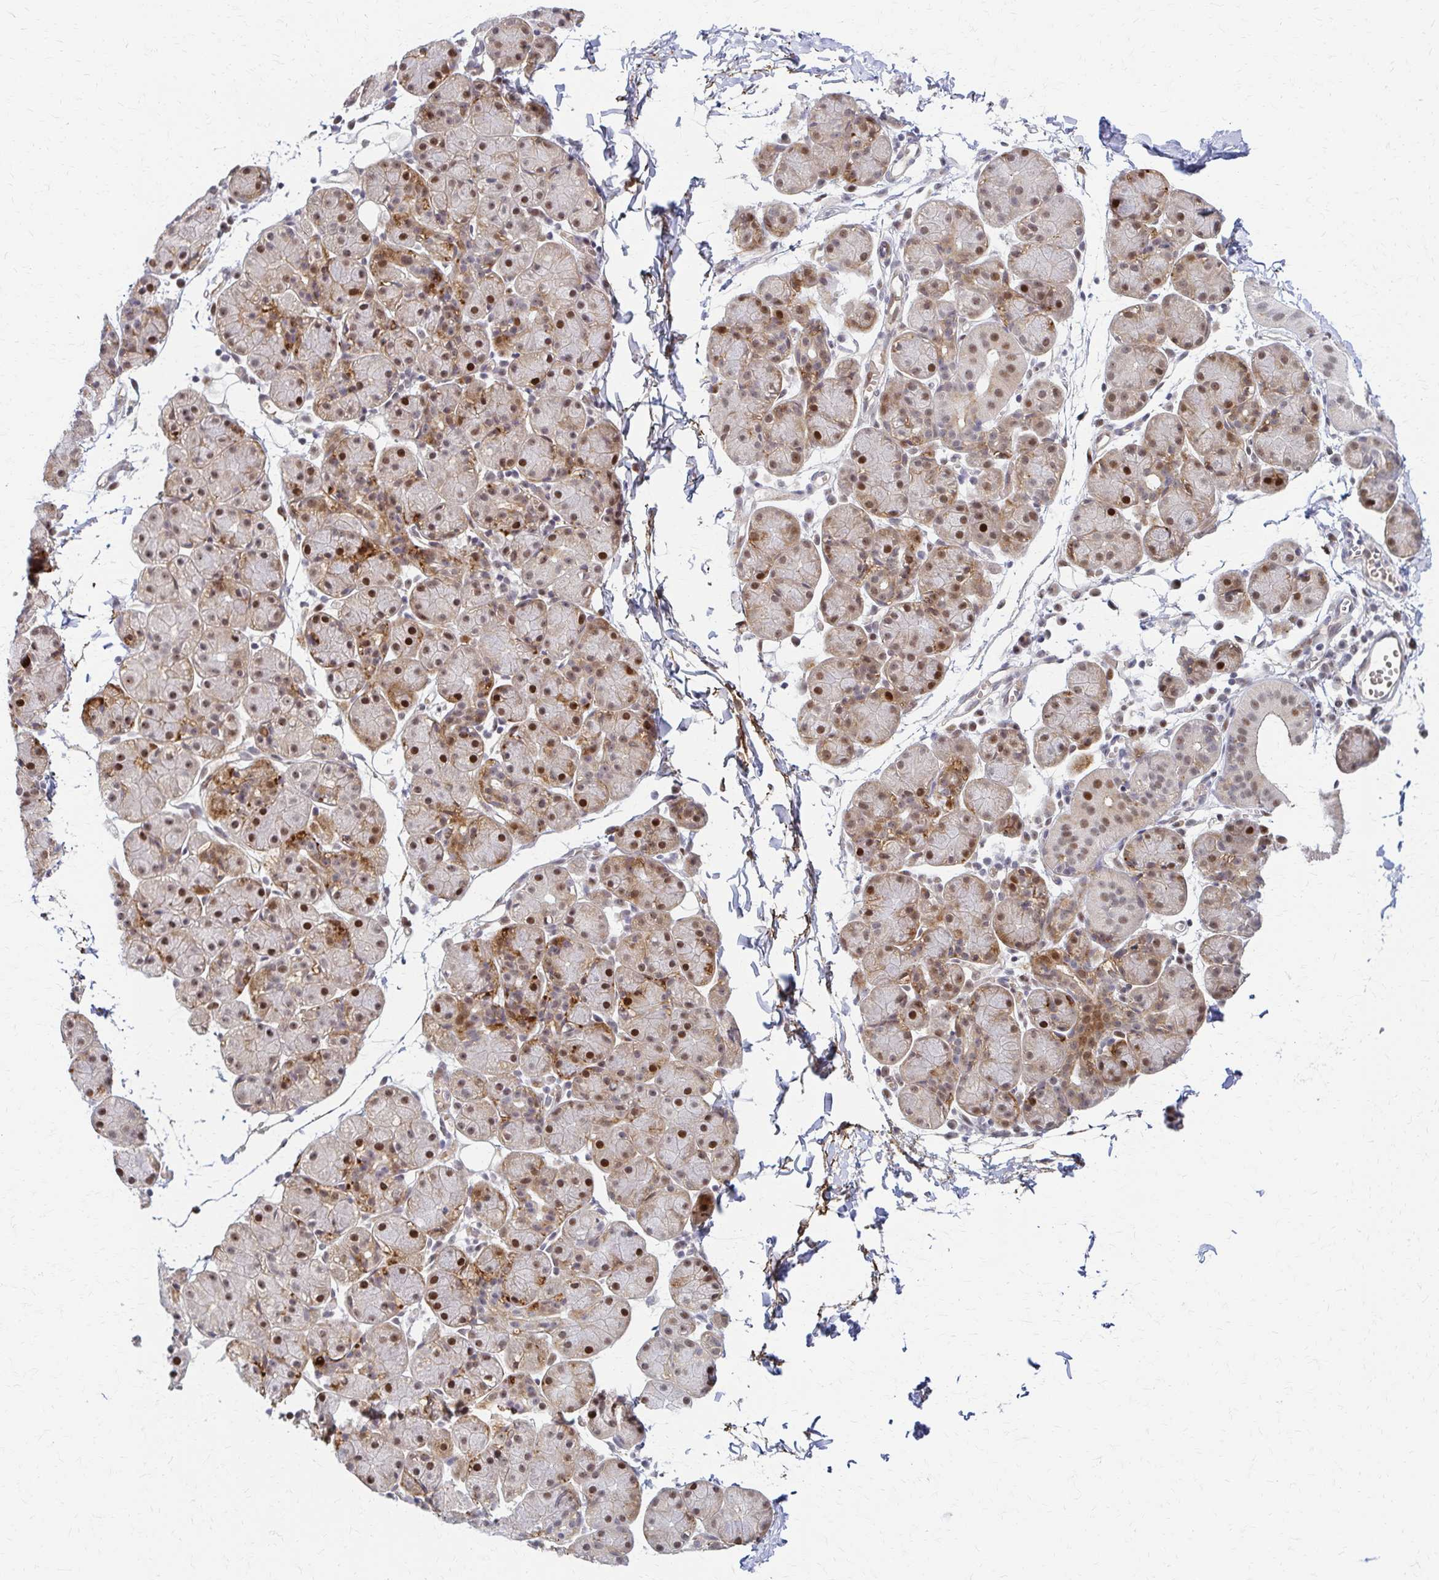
{"staining": {"intensity": "moderate", "quantity": "25%-75%", "location": "nuclear"}, "tissue": "salivary gland", "cell_type": "Glandular cells", "image_type": "normal", "snomed": [{"axis": "morphology", "description": "Normal tissue, NOS"}, {"axis": "morphology", "description": "Inflammation, NOS"}, {"axis": "topography", "description": "Lymph node"}, {"axis": "topography", "description": "Salivary gland"}], "caption": "Immunohistochemistry (DAB (3,3'-diaminobenzidine)) staining of normal salivary gland shows moderate nuclear protein expression in about 25%-75% of glandular cells.", "gene": "PSMD7", "patient": {"sex": "male", "age": 3}}